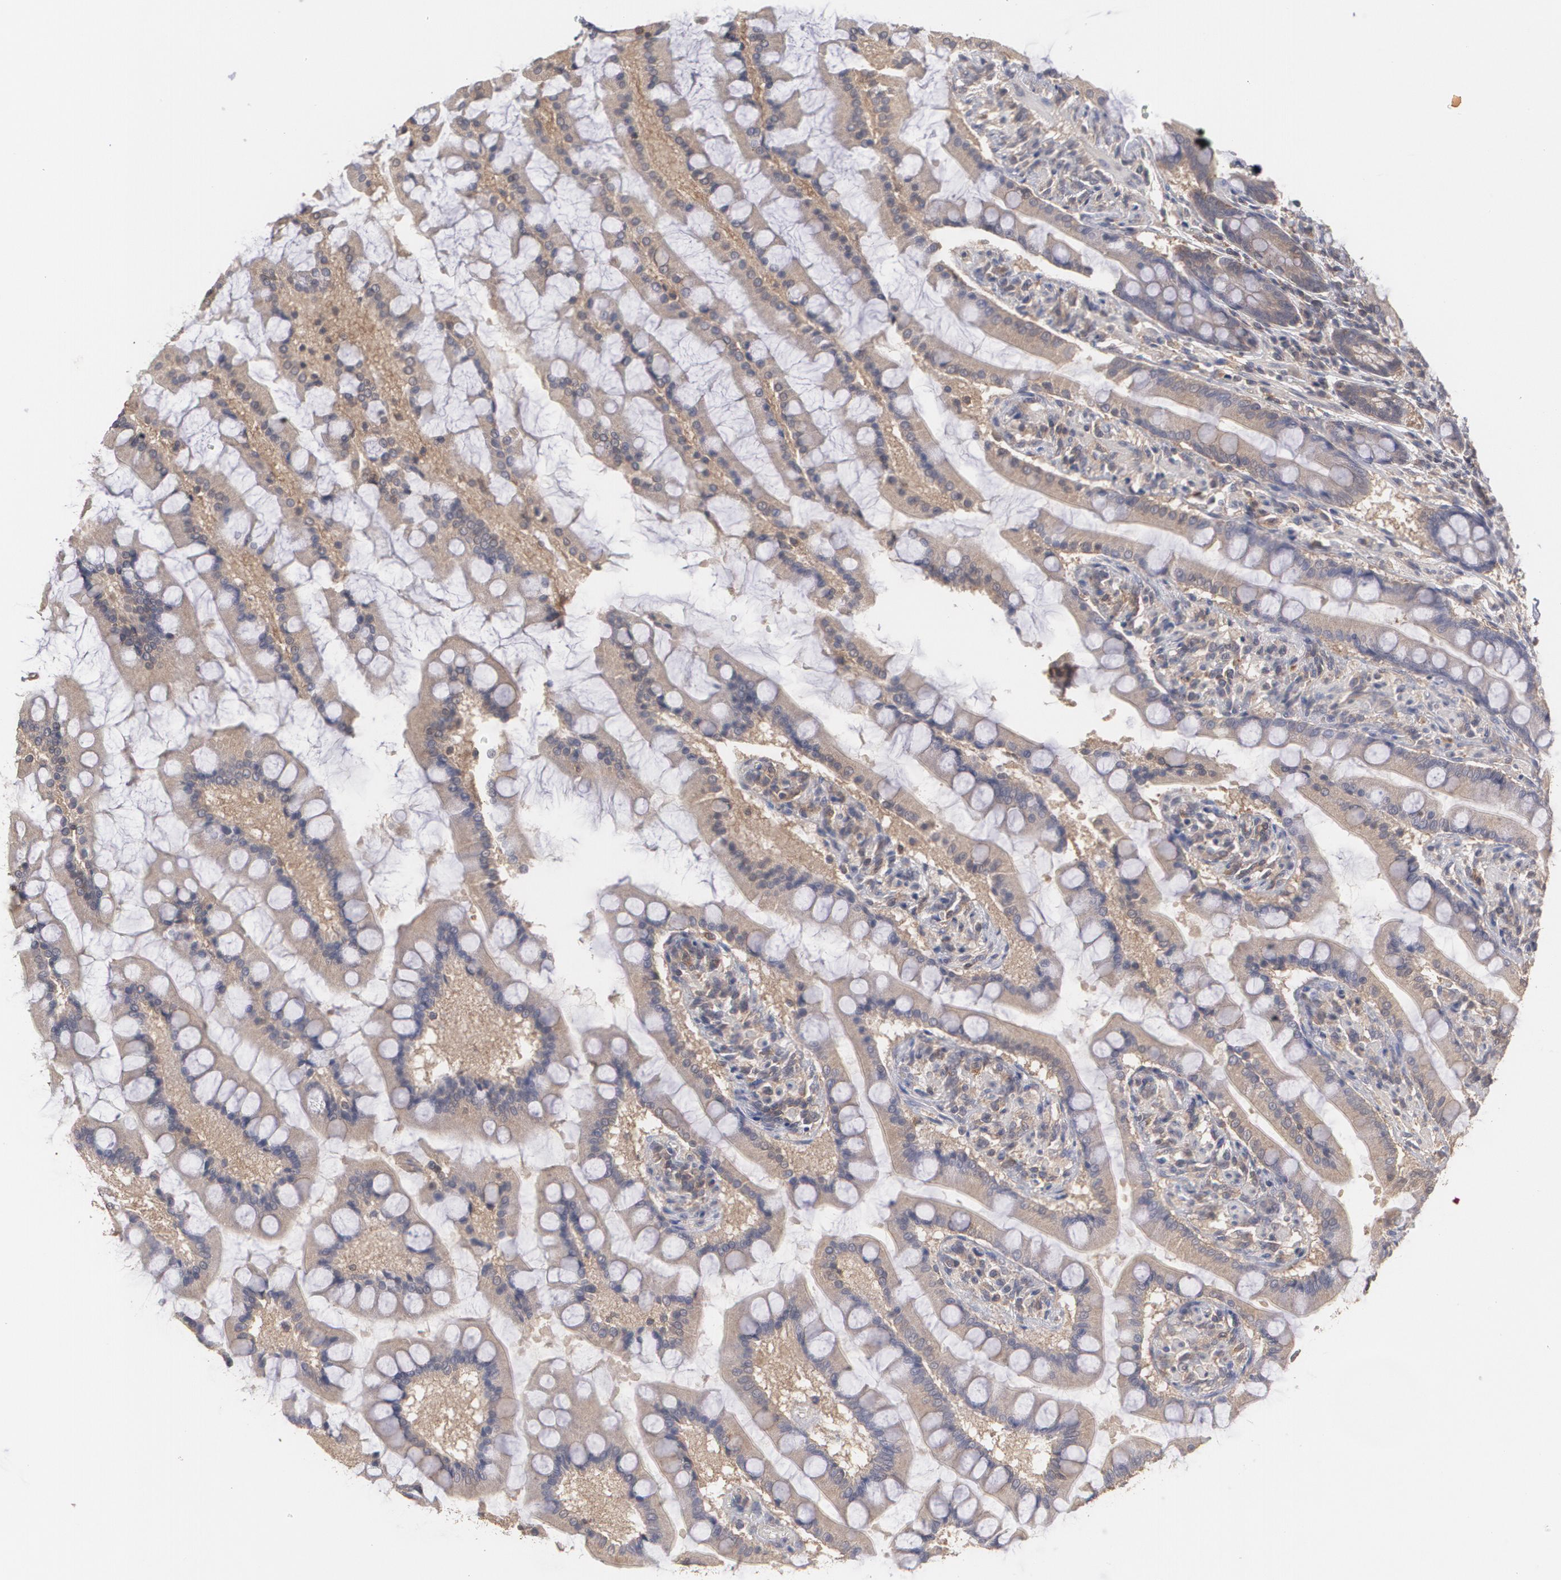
{"staining": {"intensity": "moderate", "quantity": ">75%", "location": "cytoplasmic/membranous"}, "tissue": "small intestine", "cell_type": "Glandular cells", "image_type": "normal", "snomed": [{"axis": "morphology", "description": "Normal tissue, NOS"}, {"axis": "topography", "description": "Small intestine"}], "caption": "This image reveals immunohistochemistry staining of normal human small intestine, with medium moderate cytoplasmic/membranous positivity in approximately >75% of glandular cells.", "gene": "ARF6", "patient": {"sex": "male", "age": 41}}